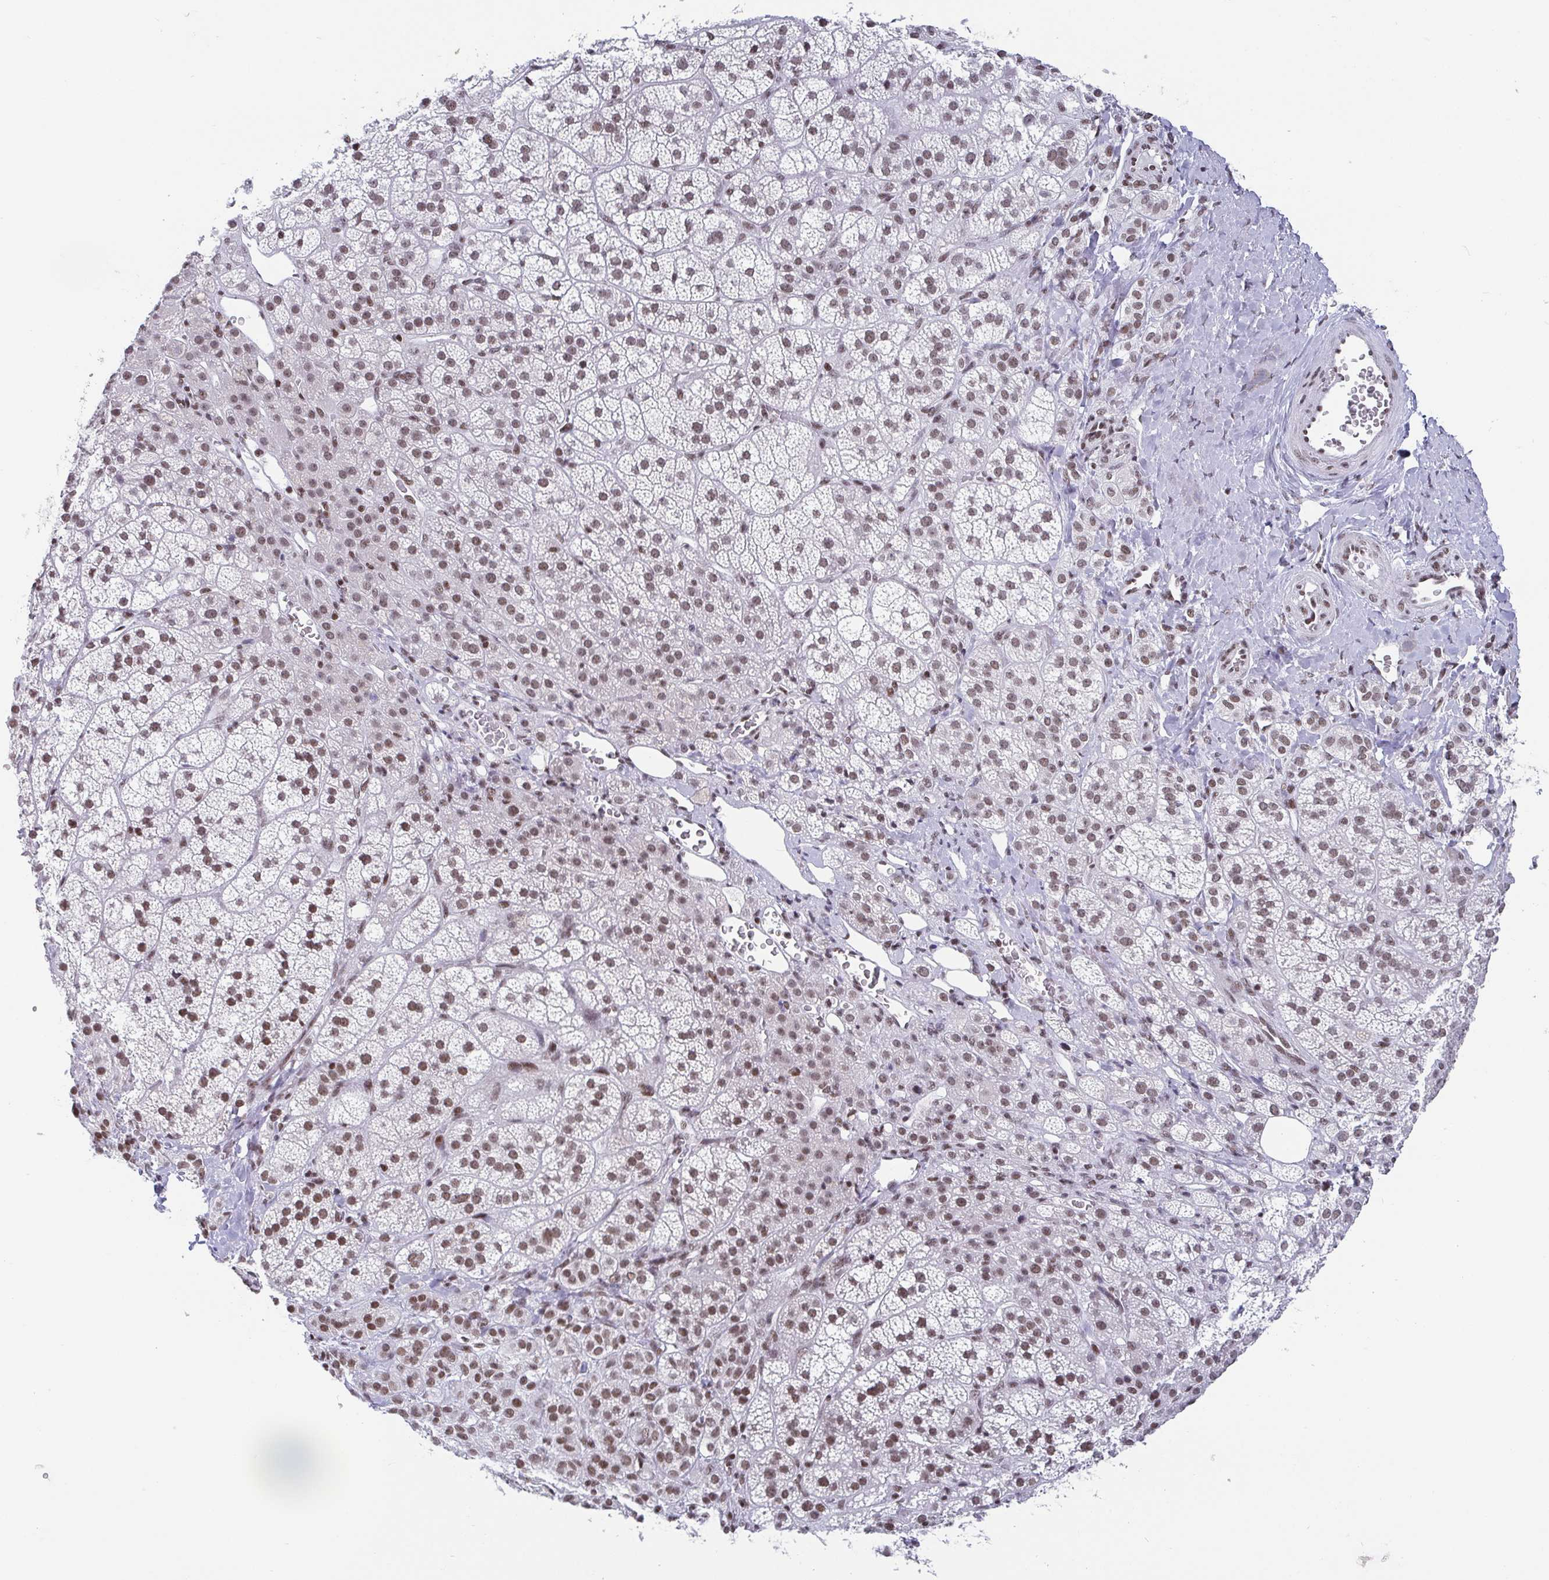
{"staining": {"intensity": "moderate", "quantity": ">75%", "location": "nuclear"}, "tissue": "adrenal gland", "cell_type": "Glandular cells", "image_type": "normal", "snomed": [{"axis": "morphology", "description": "Normal tissue, NOS"}, {"axis": "topography", "description": "Adrenal gland"}], "caption": "Immunohistochemistry photomicrograph of normal adrenal gland: adrenal gland stained using immunohistochemistry (IHC) shows medium levels of moderate protein expression localized specifically in the nuclear of glandular cells, appearing as a nuclear brown color.", "gene": "CTCF", "patient": {"sex": "female", "age": 60}}